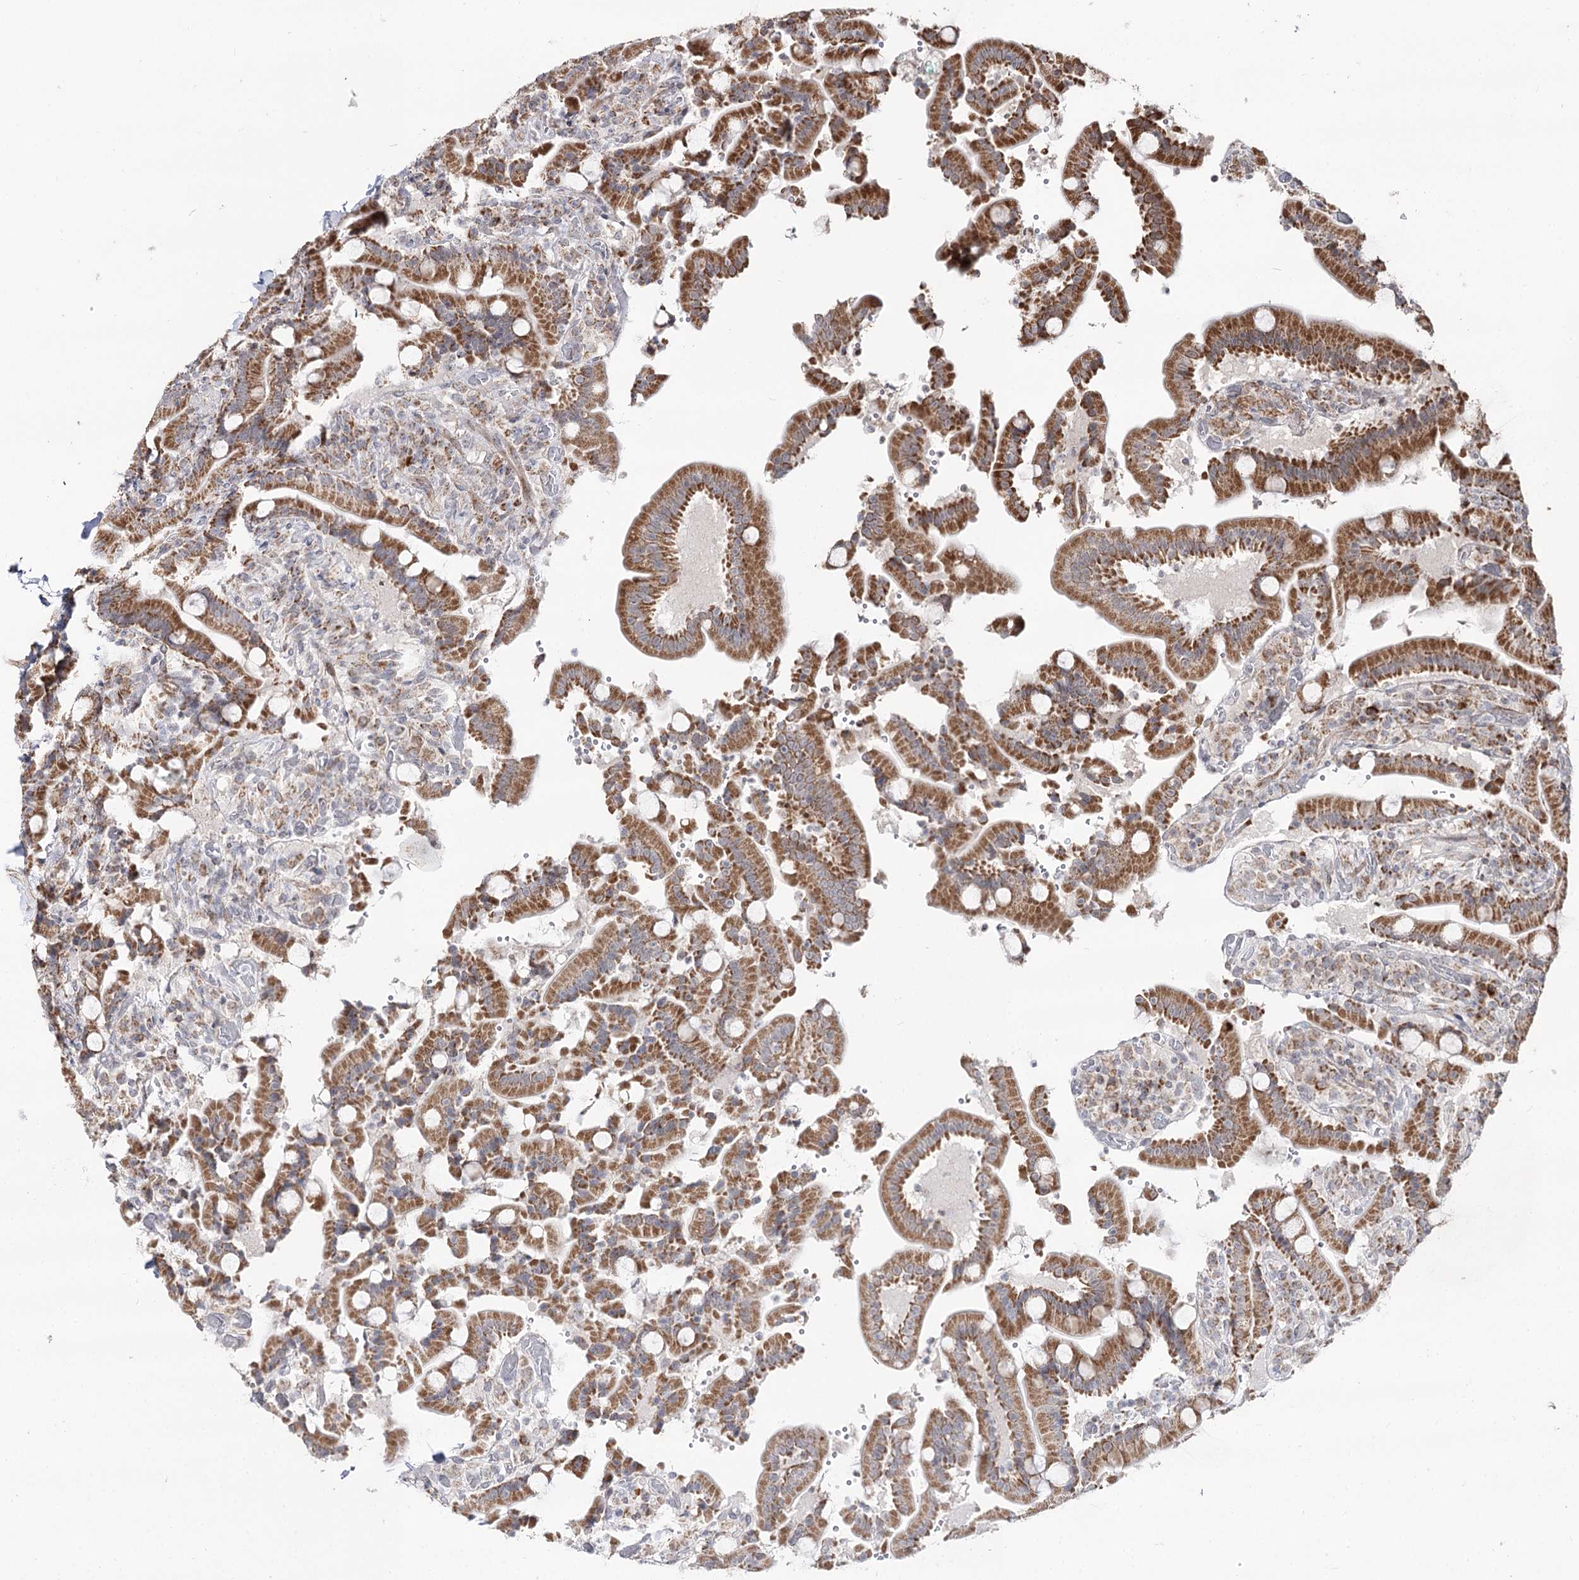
{"staining": {"intensity": "moderate", "quantity": ">75%", "location": "cytoplasmic/membranous"}, "tissue": "duodenum", "cell_type": "Glandular cells", "image_type": "normal", "snomed": [{"axis": "morphology", "description": "Normal tissue, NOS"}, {"axis": "topography", "description": "Duodenum"}], "caption": "The image exhibits staining of normal duodenum, revealing moderate cytoplasmic/membranous protein positivity (brown color) within glandular cells. (brown staining indicates protein expression, while blue staining denotes nuclei).", "gene": "CBR4", "patient": {"sex": "female", "age": 62}}